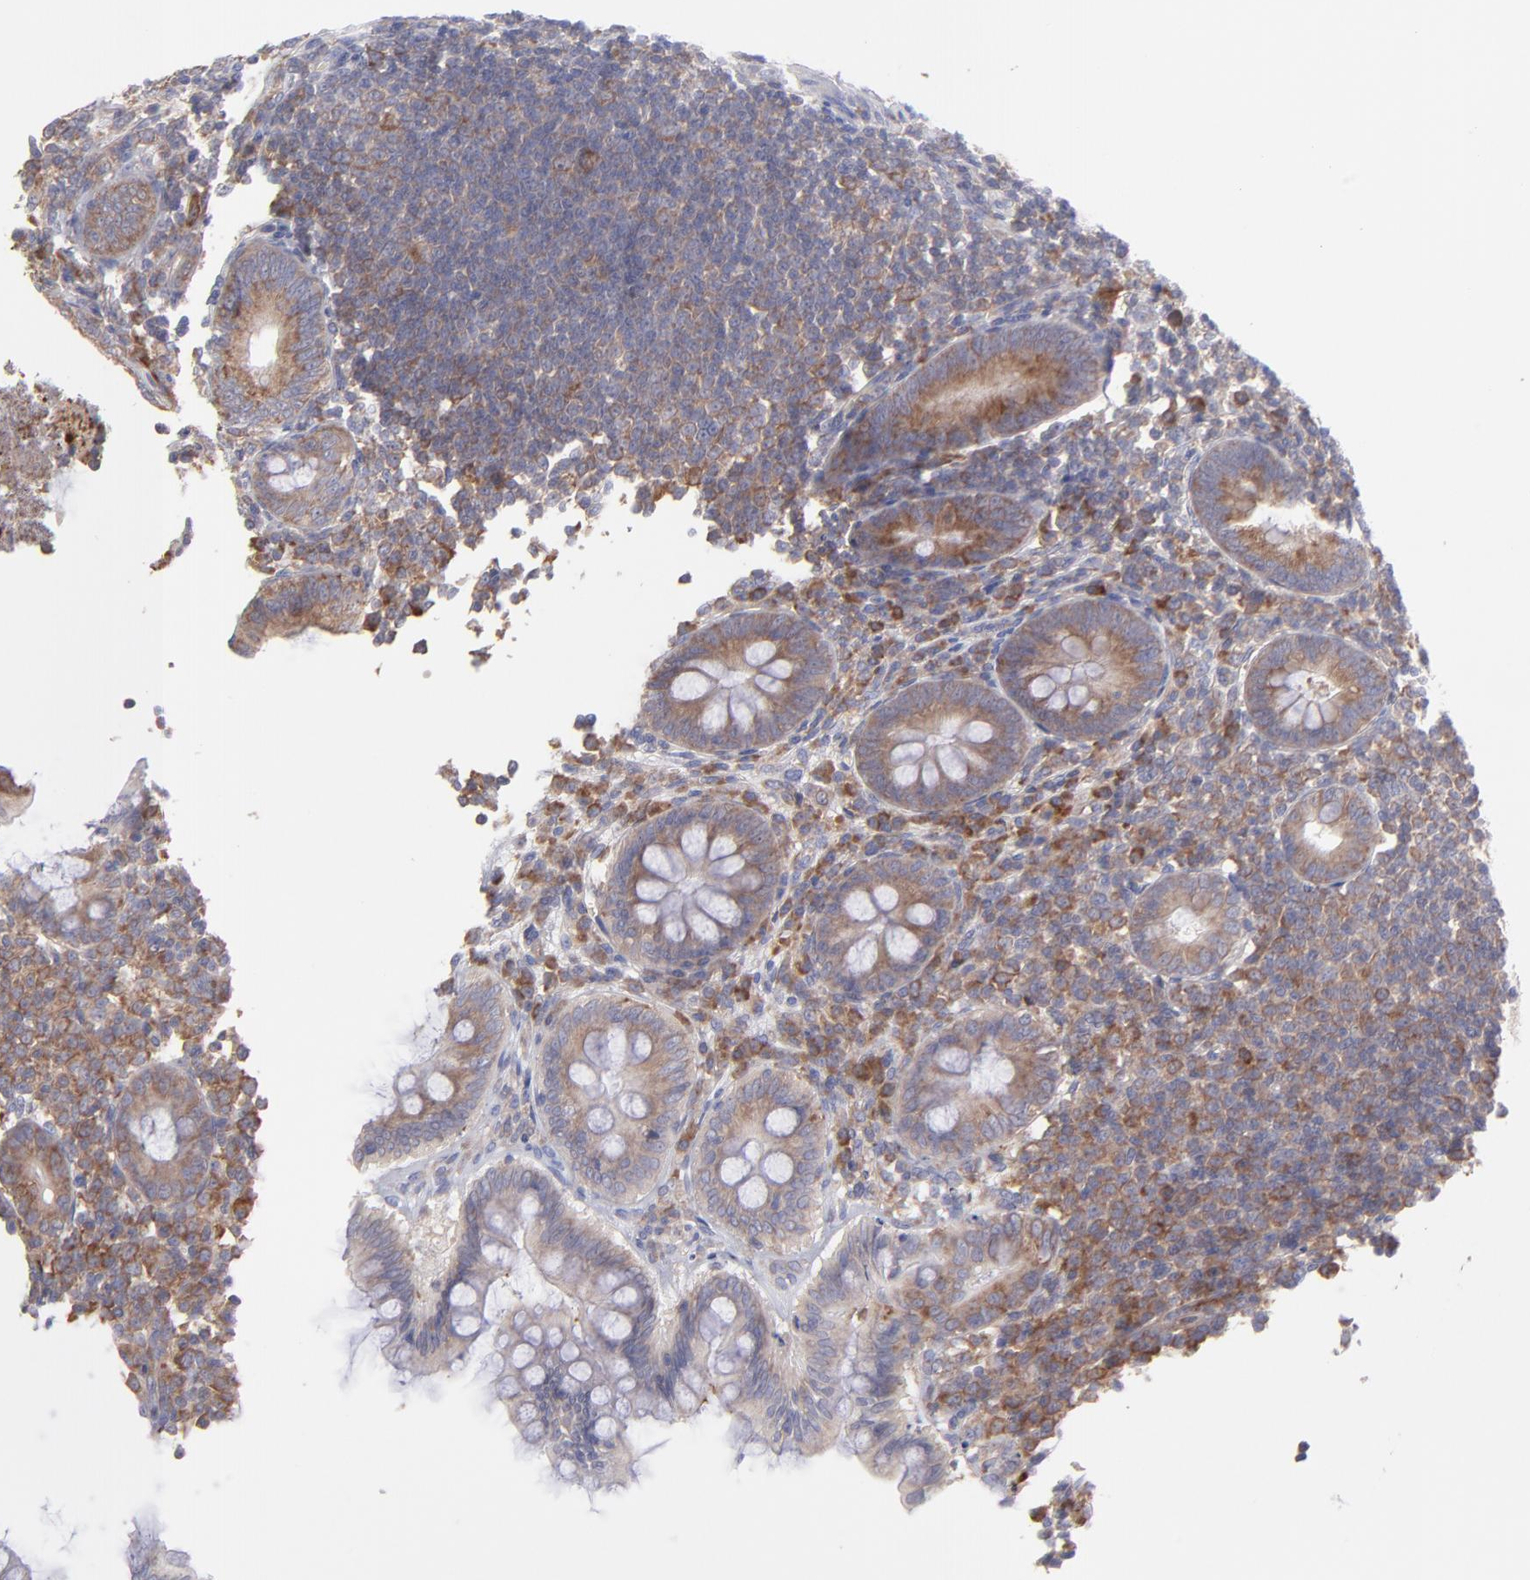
{"staining": {"intensity": "weak", "quantity": ">75%", "location": "cytoplasmic/membranous"}, "tissue": "appendix", "cell_type": "Glandular cells", "image_type": "normal", "snomed": [{"axis": "morphology", "description": "Normal tissue, NOS"}, {"axis": "topography", "description": "Appendix"}], "caption": "Protein staining of unremarkable appendix exhibits weak cytoplasmic/membranous staining in about >75% of glandular cells.", "gene": "RPLP0", "patient": {"sex": "female", "age": 66}}